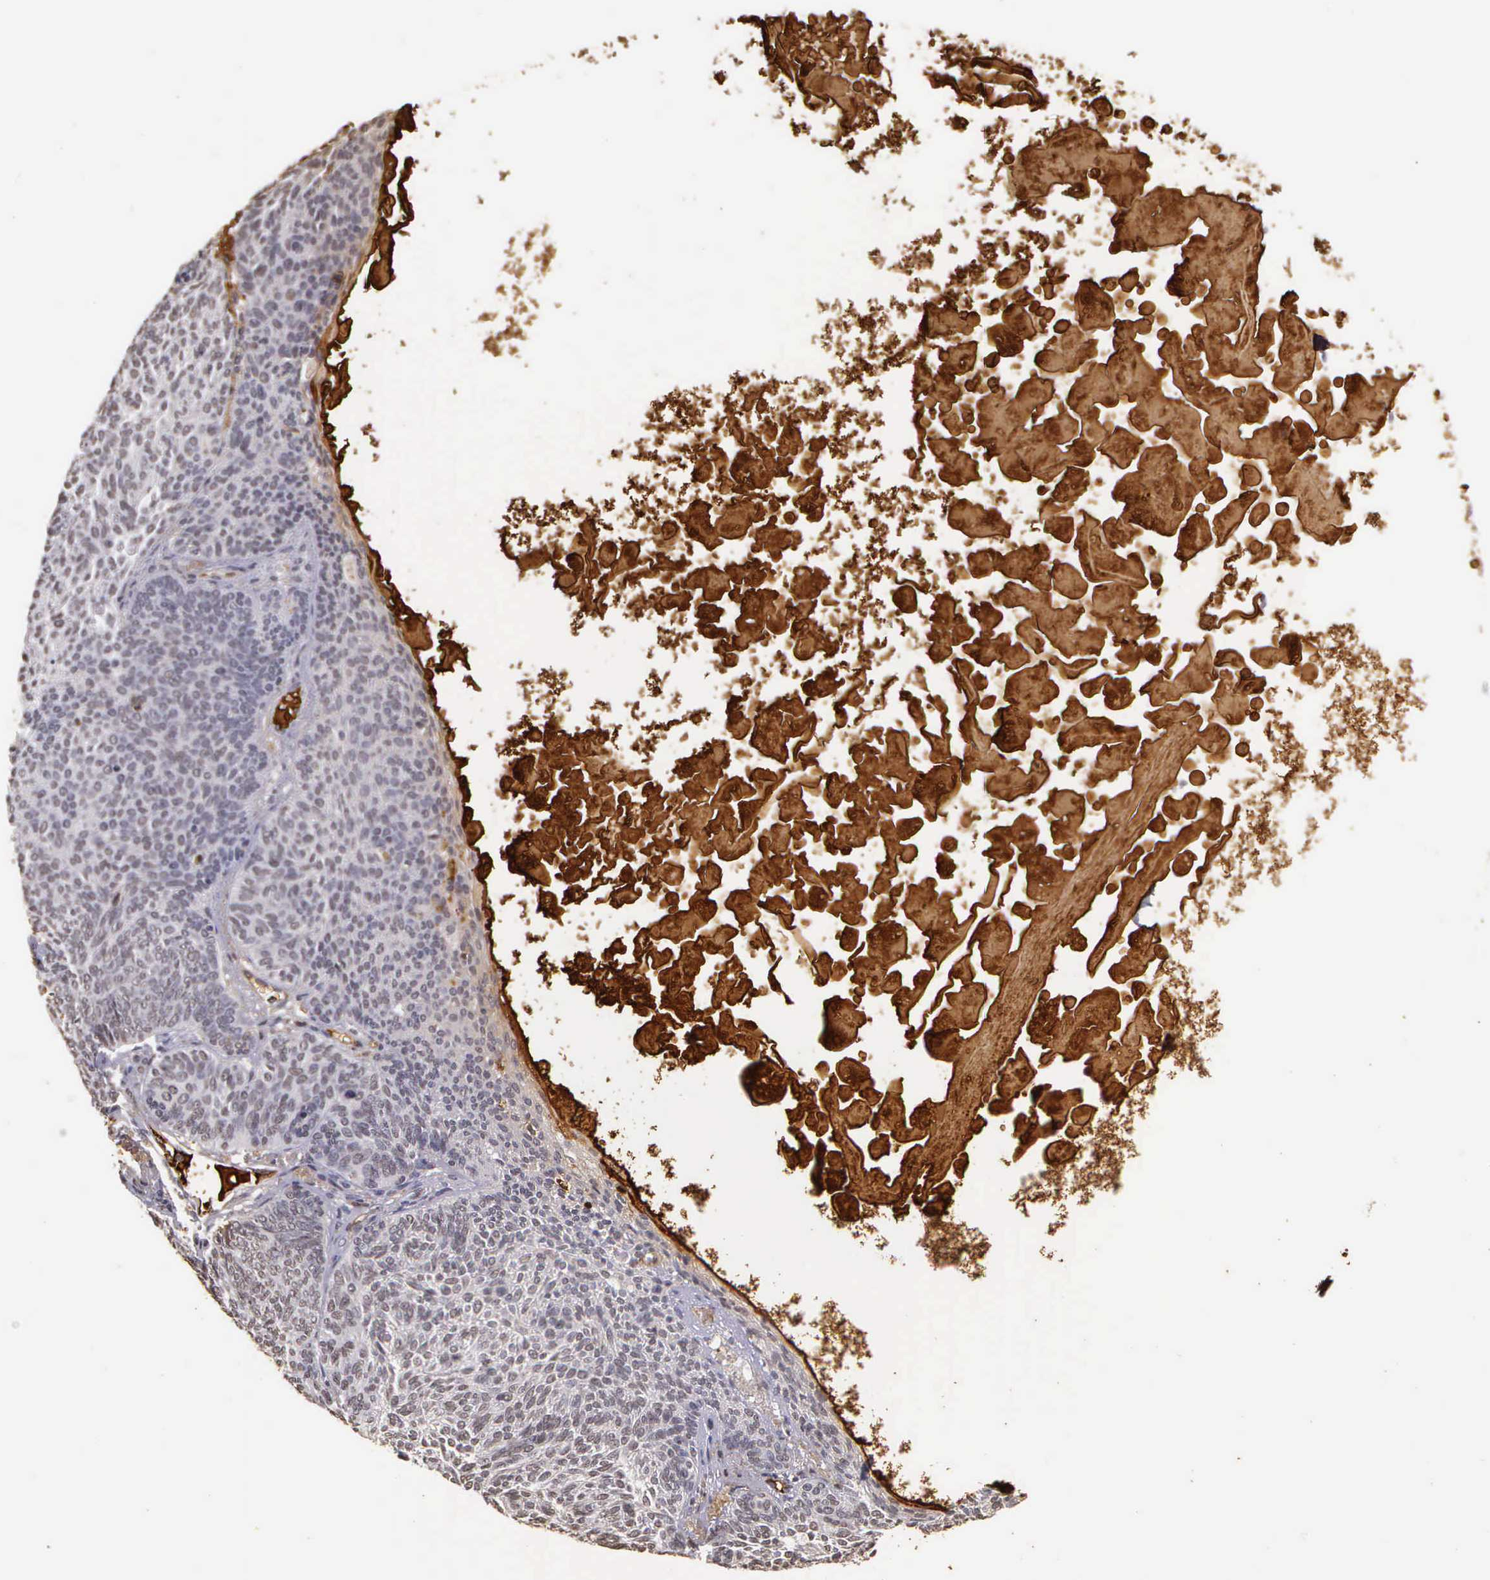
{"staining": {"intensity": "negative", "quantity": "none", "location": "none"}, "tissue": "skin cancer", "cell_type": "Tumor cells", "image_type": "cancer", "snomed": [{"axis": "morphology", "description": "Basal cell carcinoma"}, {"axis": "topography", "description": "Skin"}], "caption": "This is an immunohistochemistry (IHC) histopathology image of skin basal cell carcinoma. There is no expression in tumor cells.", "gene": "ARMCX5", "patient": {"sex": "male", "age": 84}}